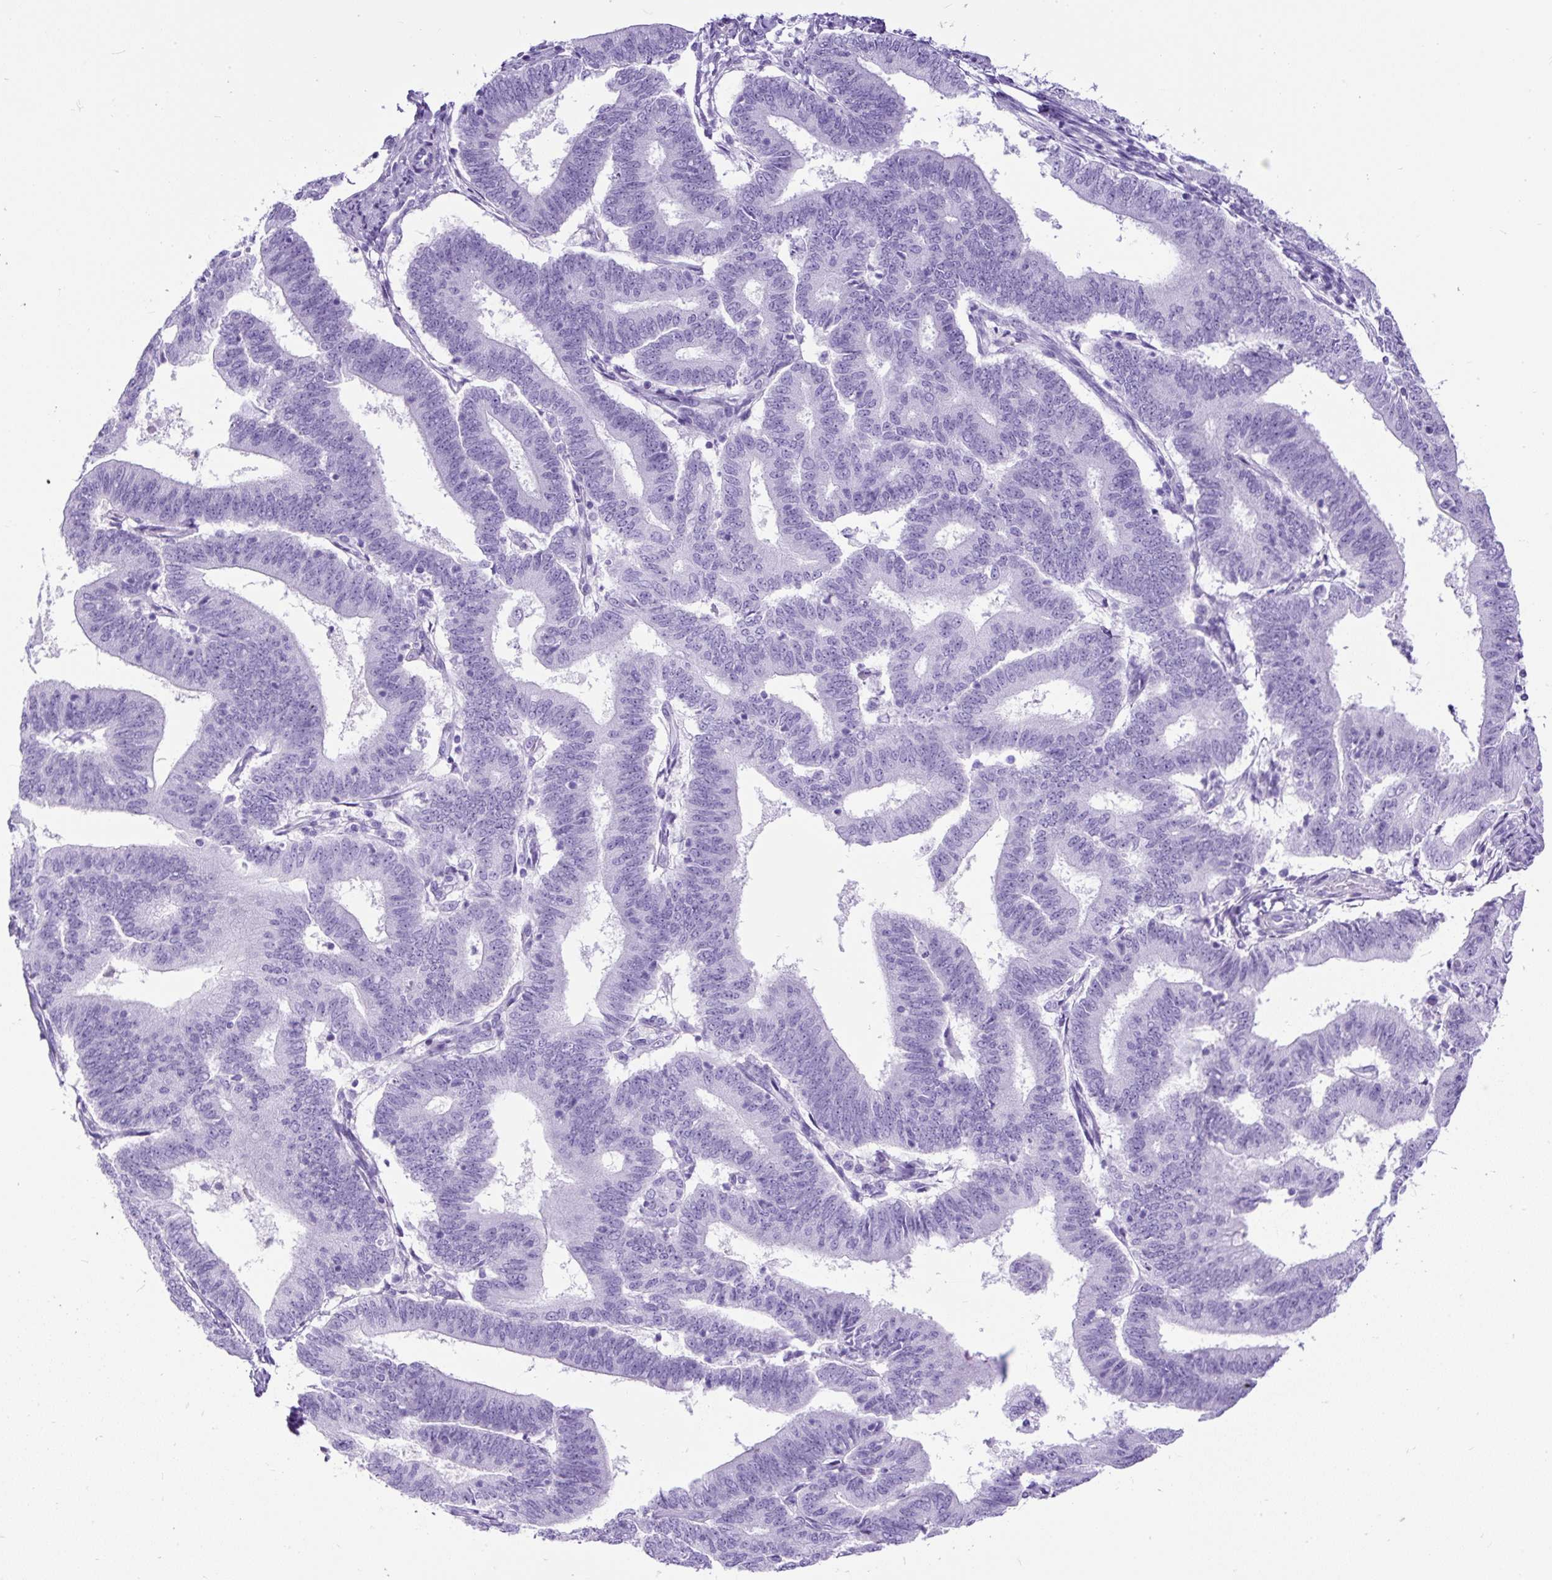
{"staining": {"intensity": "negative", "quantity": "none", "location": "none"}, "tissue": "endometrial cancer", "cell_type": "Tumor cells", "image_type": "cancer", "snomed": [{"axis": "morphology", "description": "Adenocarcinoma, NOS"}, {"axis": "topography", "description": "Endometrium"}], "caption": "Immunohistochemistry of endometrial cancer demonstrates no expression in tumor cells.", "gene": "PDIA2", "patient": {"sex": "female", "age": 70}}